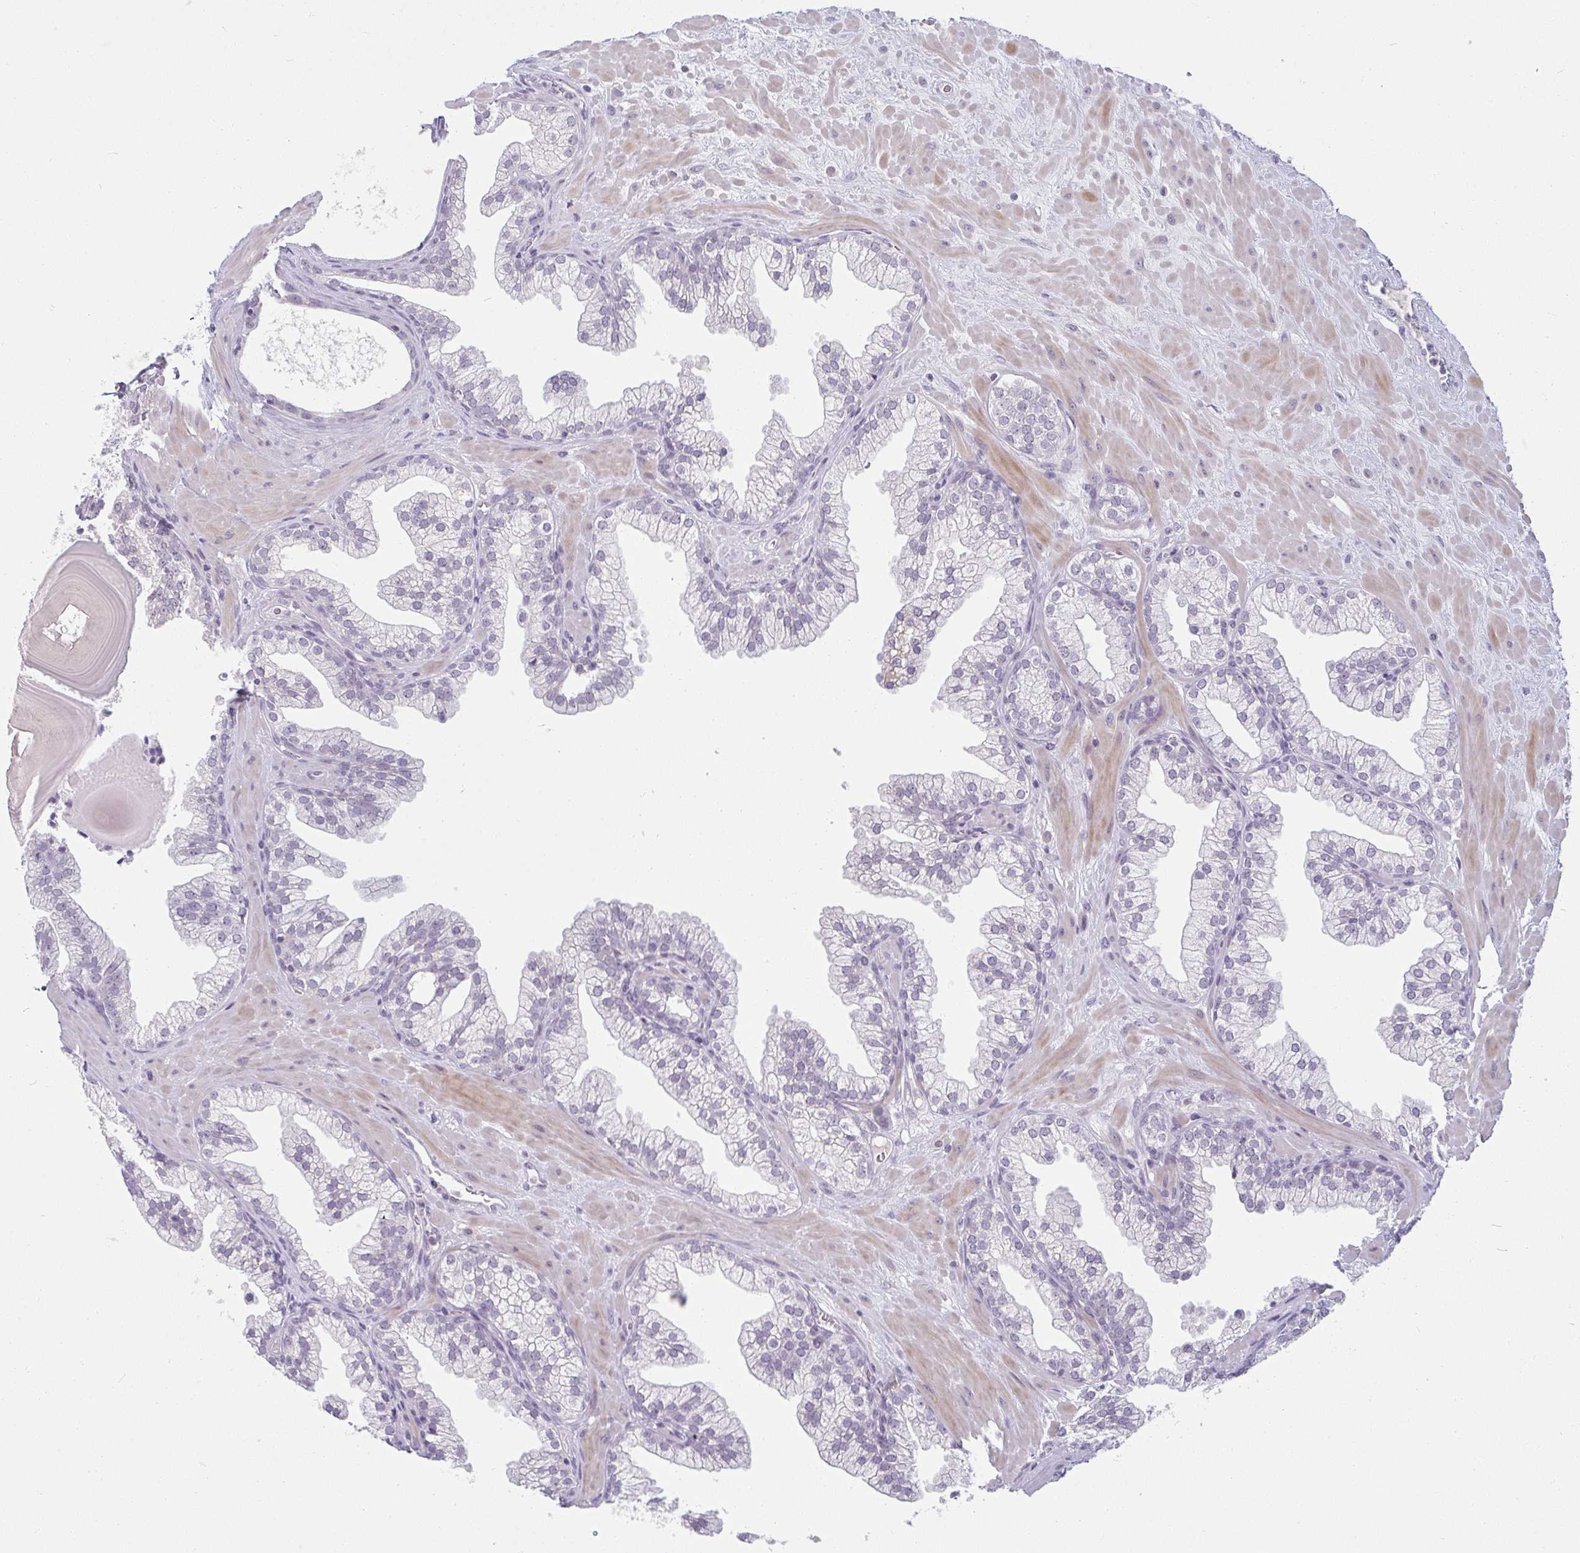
{"staining": {"intensity": "negative", "quantity": "none", "location": "none"}, "tissue": "prostate", "cell_type": "Glandular cells", "image_type": "normal", "snomed": [{"axis": "morphology", "description": "Normal tissue, NOS"}, {"axis": "topography", "description": "Prostate"}, {"axis": "topography", "description": "Peripheral nerve tissue"}], "caption": "IHC image of unremarkable prostate: prostate stained with DAB demonstrates no significant protein expression in glandular cells. (Stains: DAB (3,3'-diaminobenzidine) IHC with hematoxylin counter stain, Microscopy: brightfield microscopy at high magnification).", "gene": "PPFIA4", "patient": {"sex": "male", "age": 61}}